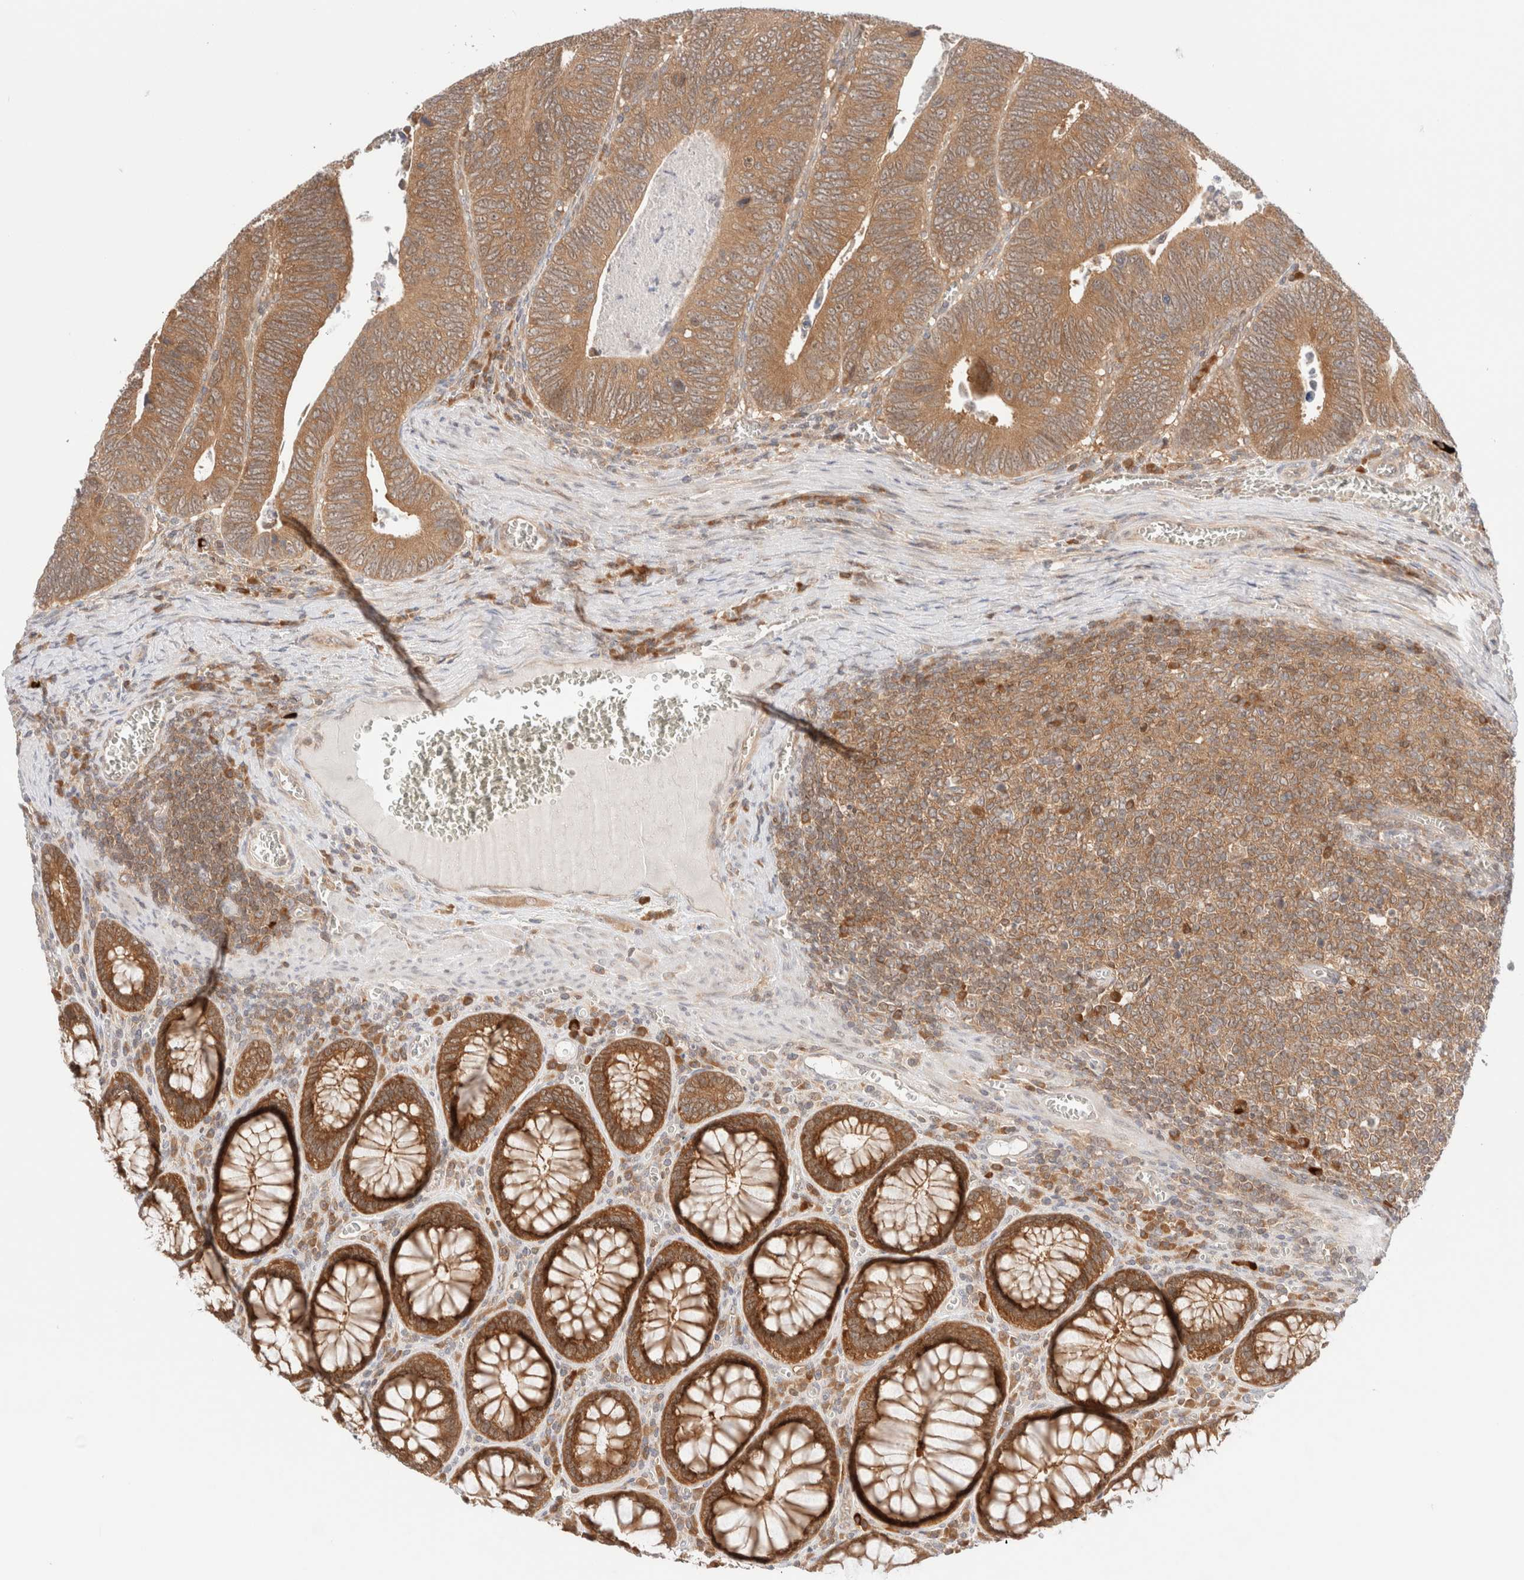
{"staining": {"intensity": "moderate", "quantity": ">75%", "location": "cytoplasmic/membranous"}, "tissue": "colorectal cancer", "cell_type": "Tumor cells", "image_type": "cancer", "snomed": [{"axis": "morphology", "description": "Inflammation, NOS"}, {"axis": "morphology", "description": "Adenocarcinoma, NOS"}, {"axis": "topography", "description": "Colon"}], "caption": "About >75% of tumor cells in human colorectal adenocarcinoma show moderate cytoplasmic/membranous protein staining as visualized by brown immunohistochemical staining.", "gene": "XKR4", "patient": {"sex": "male", "age": 72}}